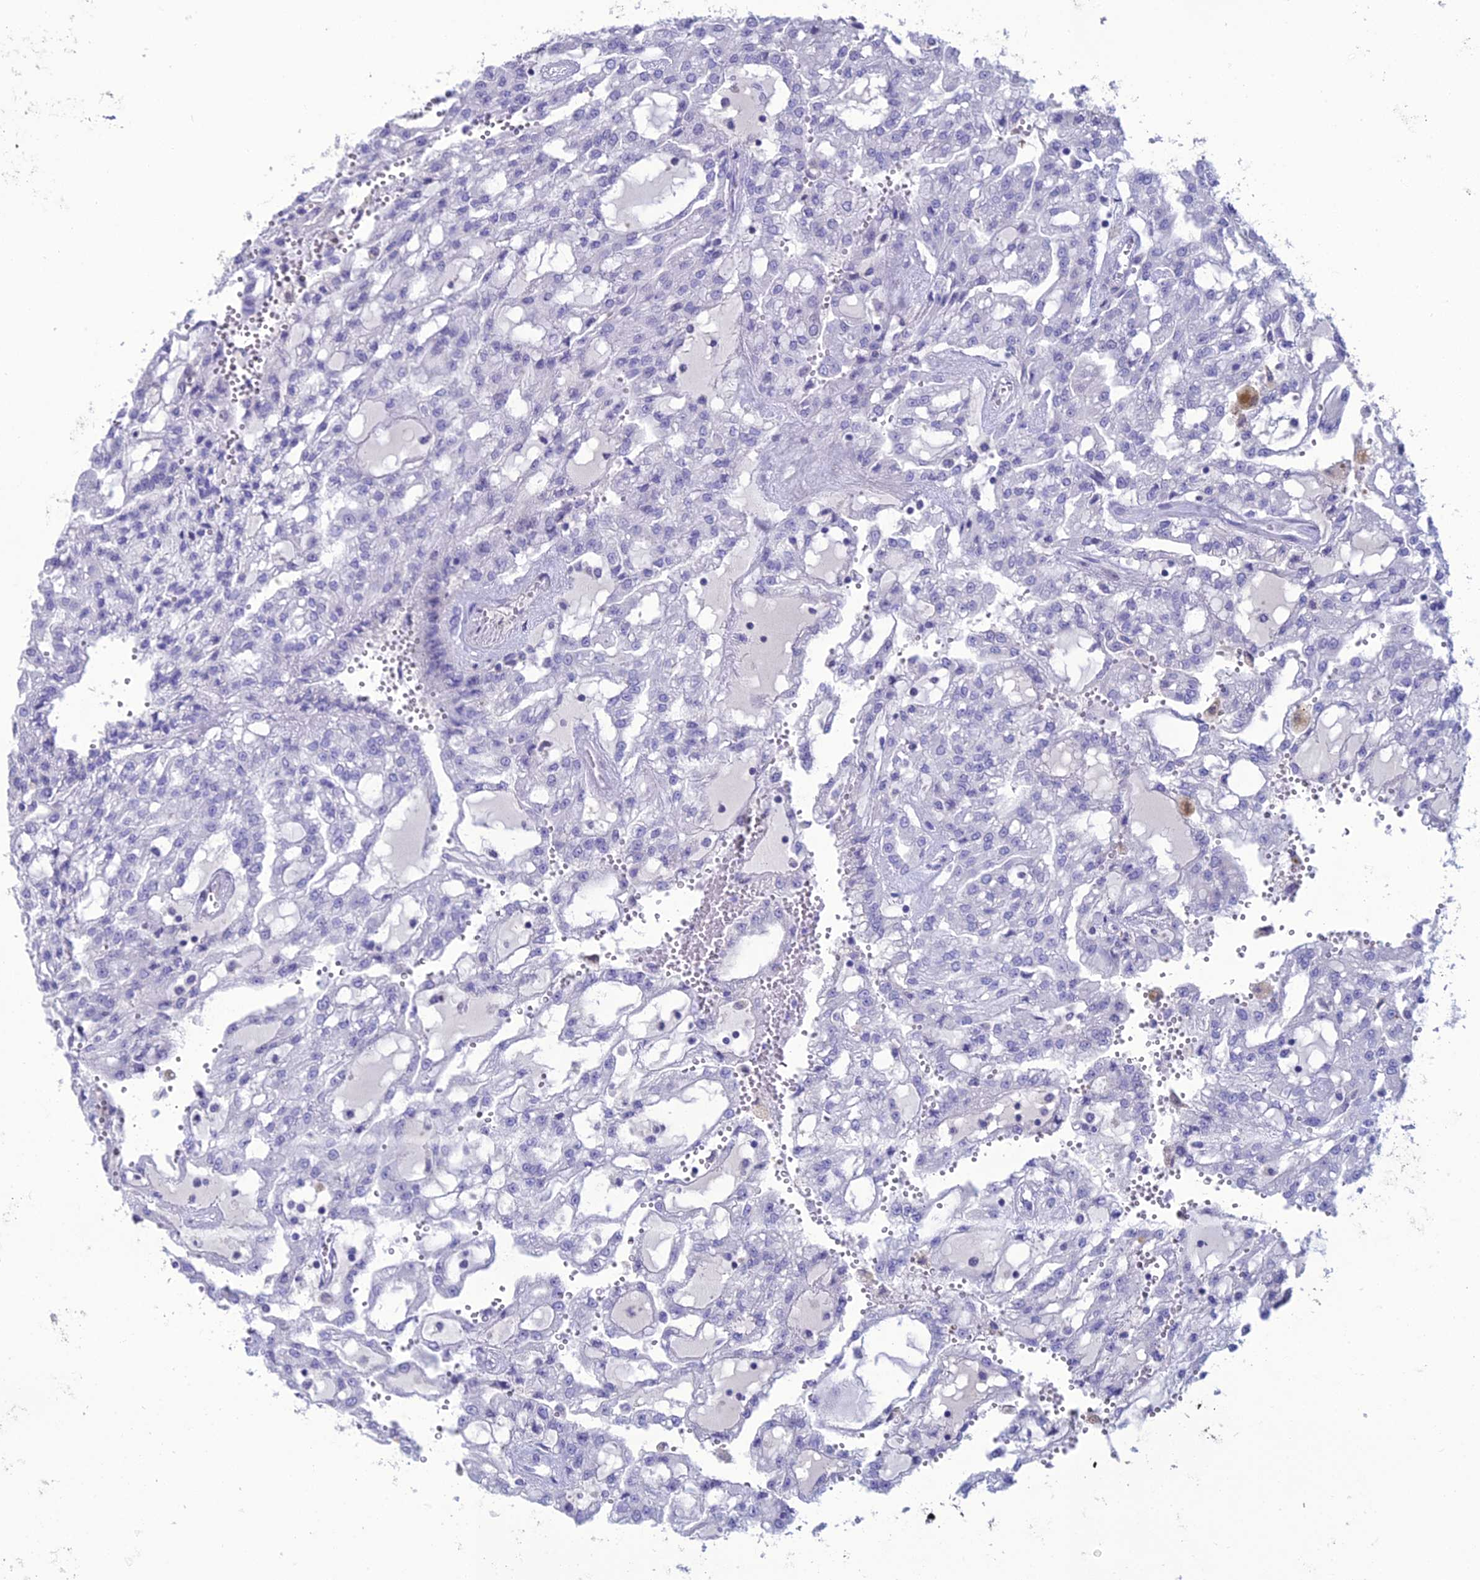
{"staining": {"intensity": "negative", "quantity": "none", "location": "none"}, "tissue": "renal cancer", "cell_type": "Tumor cells", "image_type": "cancer", "snomed": [{"axis": "morphology", "description": "Adenocarcinoma, NOS"}, {"axis": "topography", "description": "Kidney"}], "caption": "Protein analysis of renal cancer (adenocarcinoma) demonstrates no significant expression in tumor cells.", "gene": "OR56B1", "patient": {"sex": "male", "age": 63}}